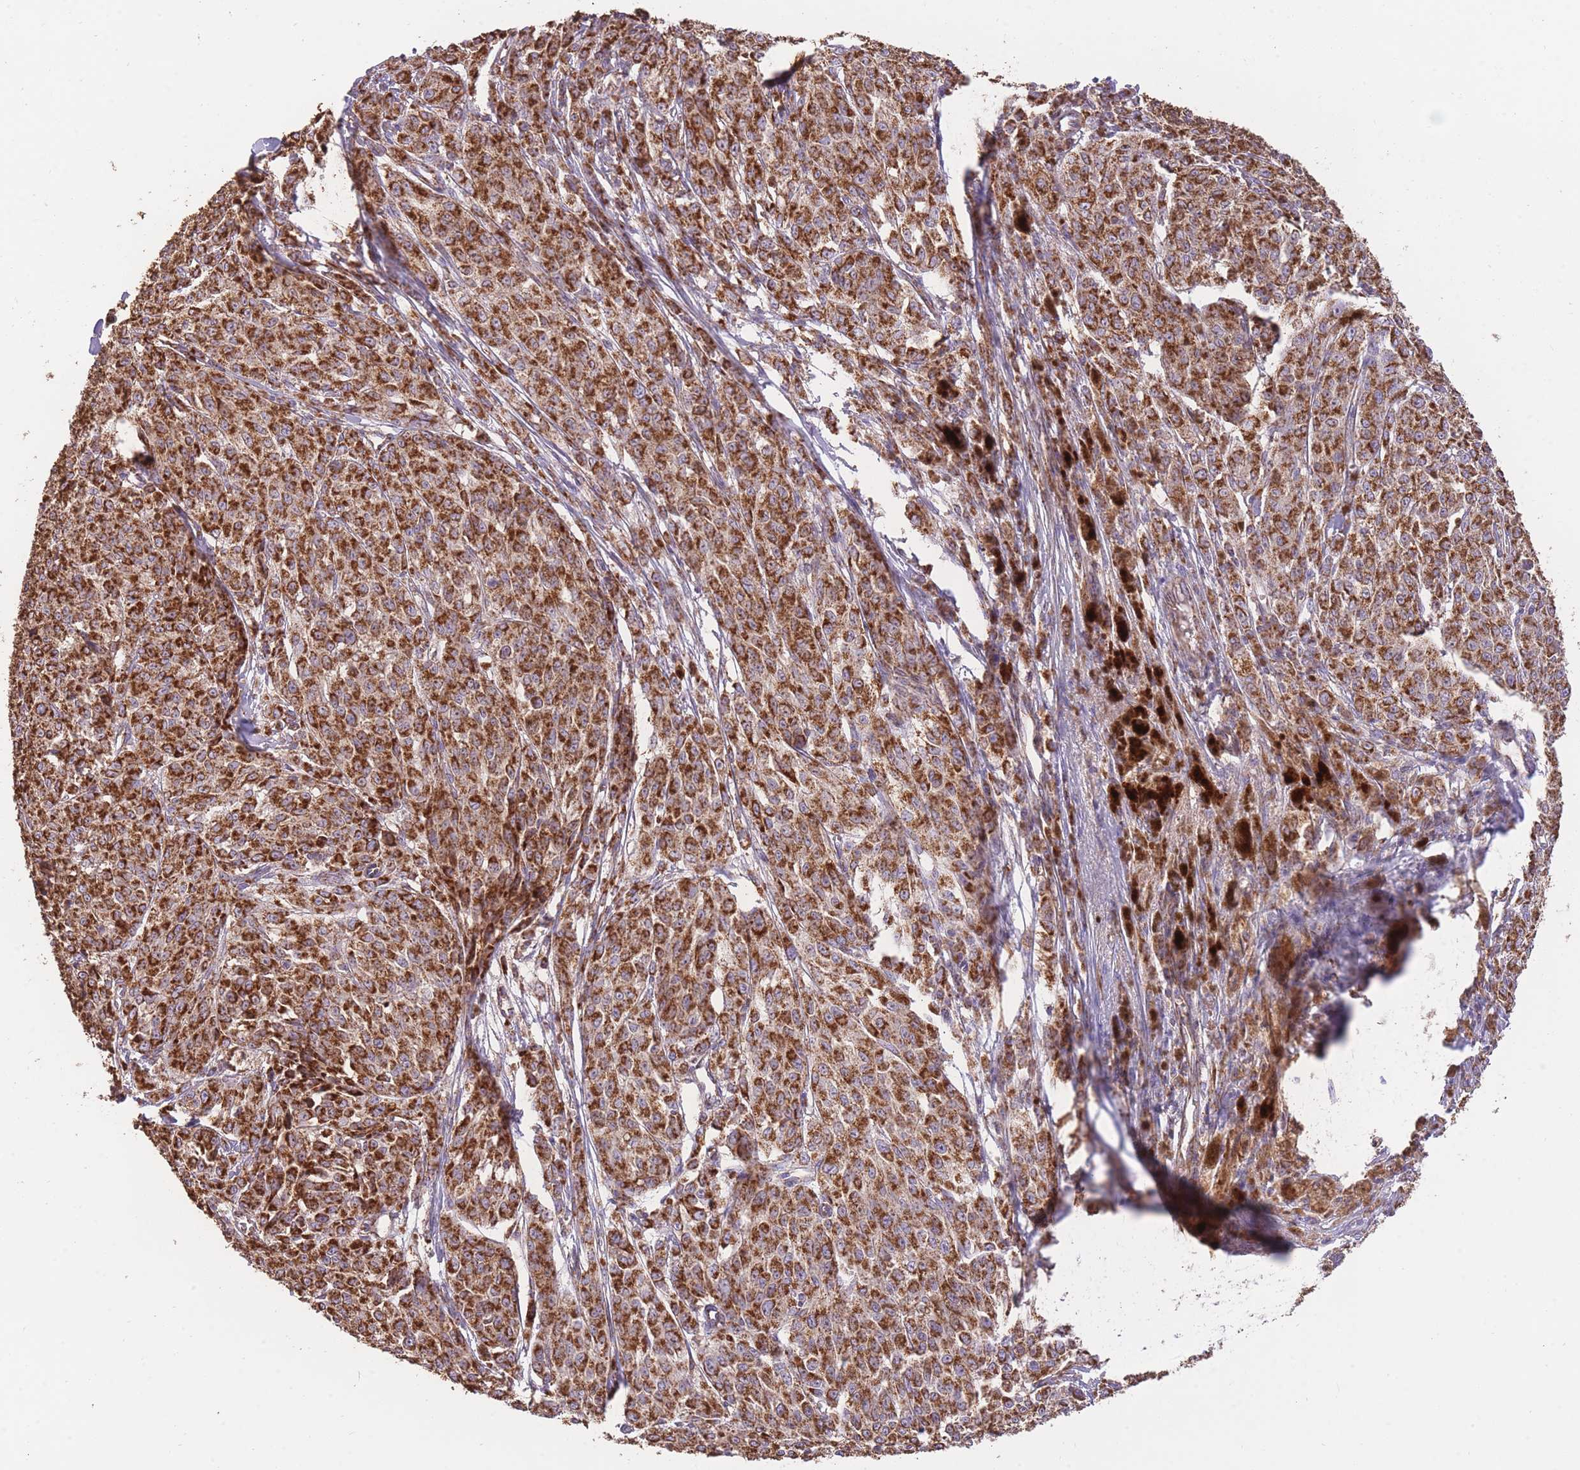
{"staining": {"intensity": "strong", "quantity": ">75%", "location": "cytoplasmic/membranous"}, "tissue": "melanoma", "cell_type": "Tumor cells", "image_type": "cancer", "snomed": [{"axis": "morphology", "description": "Malignant melanoma, NOS"}, {"axis": "topography", "description": "Skin"}], "caption": "An immunohistochemistry image of neoplastic tissue is shown. Protein staining in brown highlights strong cytoplasmic/membranous positivity in malignant melanoma within tumor cells.", "gene": "PREP", "patient": {"sex": "female", "age": 52}}